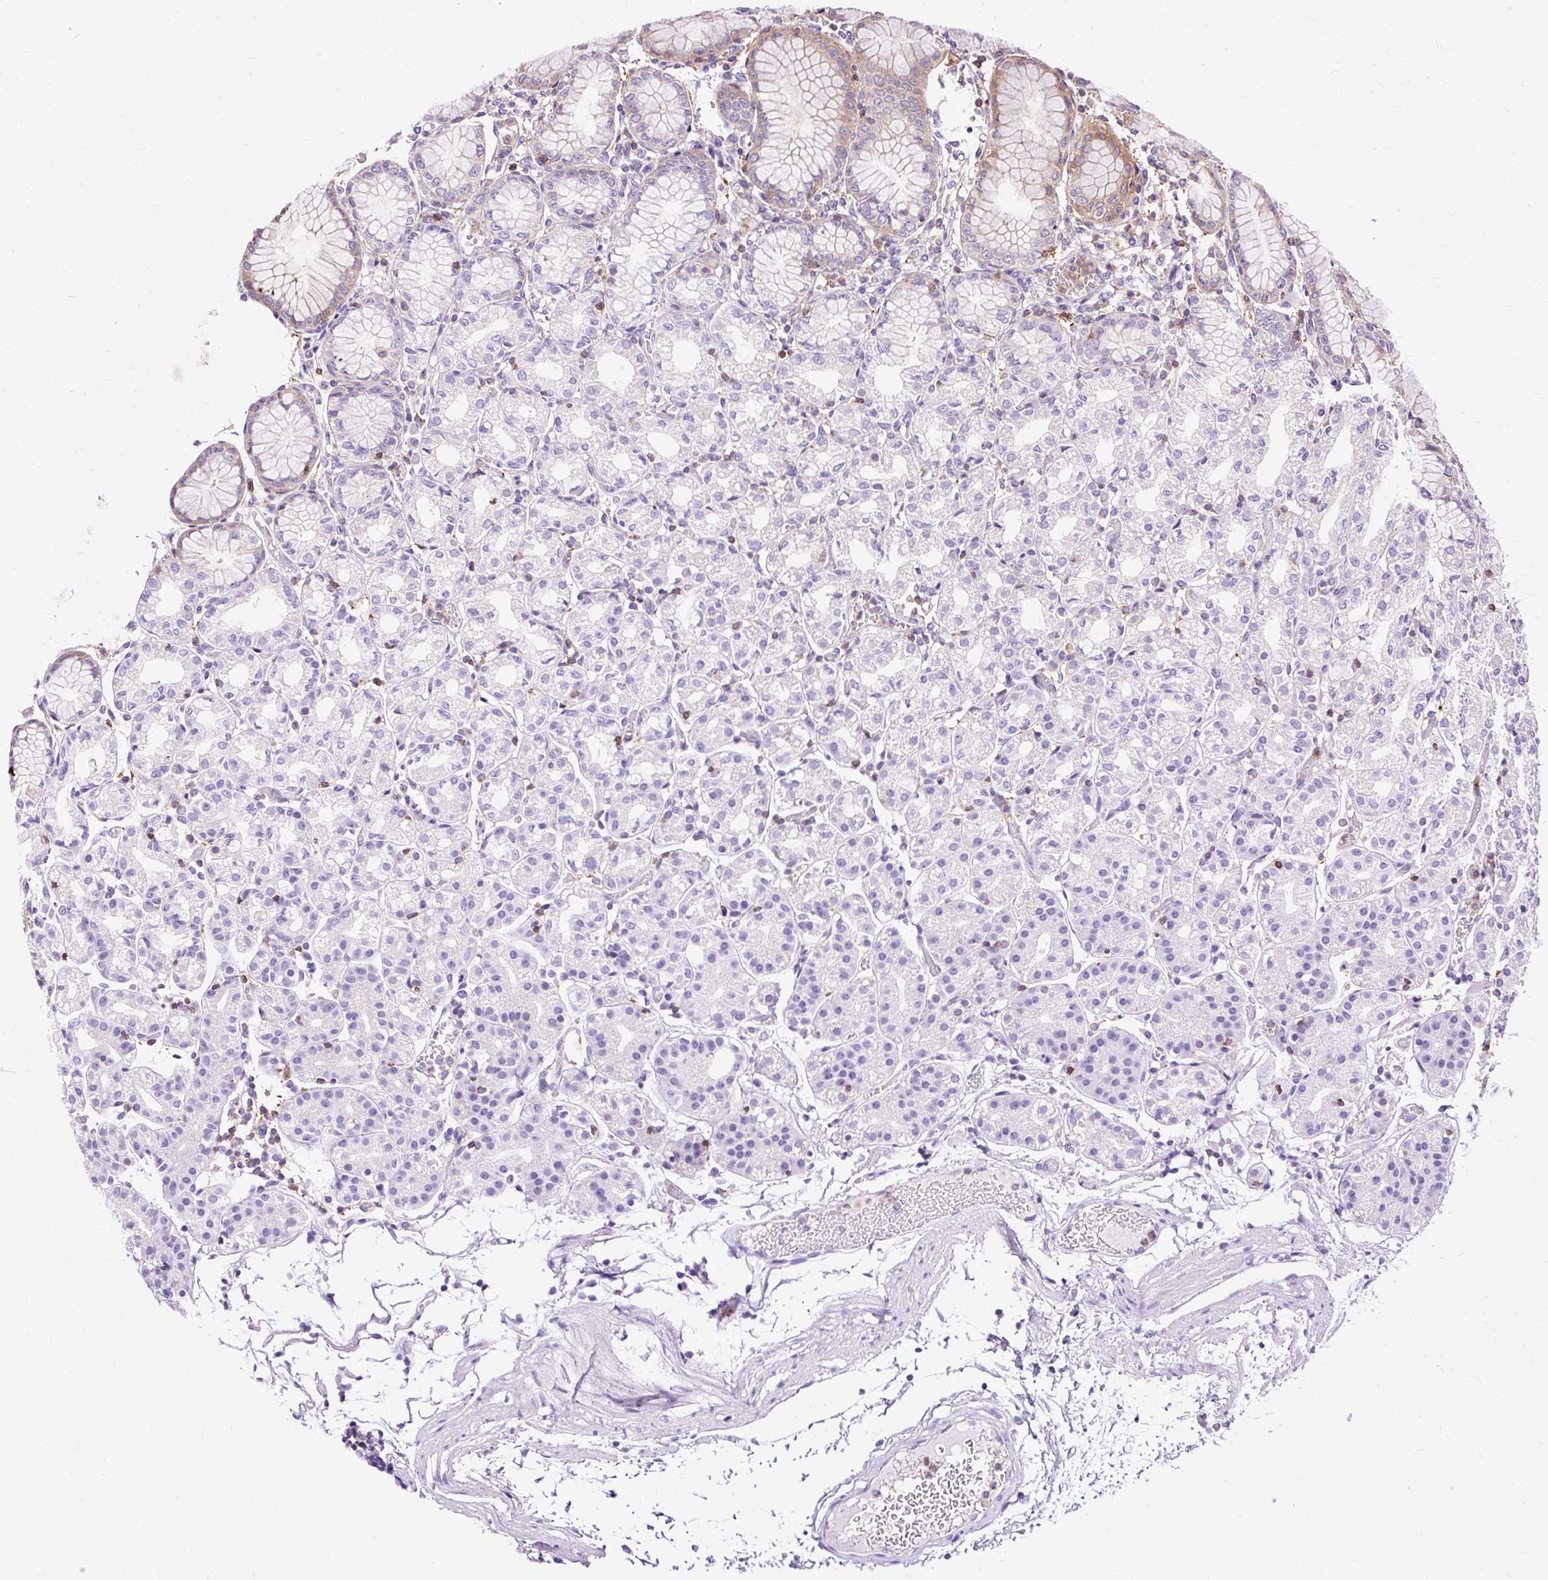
{"staining": {"intensity": "moderate", "quantity": "<25%", "location": "cytoplasmic/membranous"}, "tissue": "stomach", "cell_type": "Glandular cells", "image_type": "normal", "snomed": [{"axis": "morphology", "description": "Normal tissue, NOS"}, {"axis": "topography", "description": "Stomach"}], "caption": "IHC of unremarkable human stomach exhibits low levels of moderate cytoplasmic/membranous expression in approximately <25% of glandular cells.", "gene": "TWF2", "patient": {"sex": "female", "age": 57}}